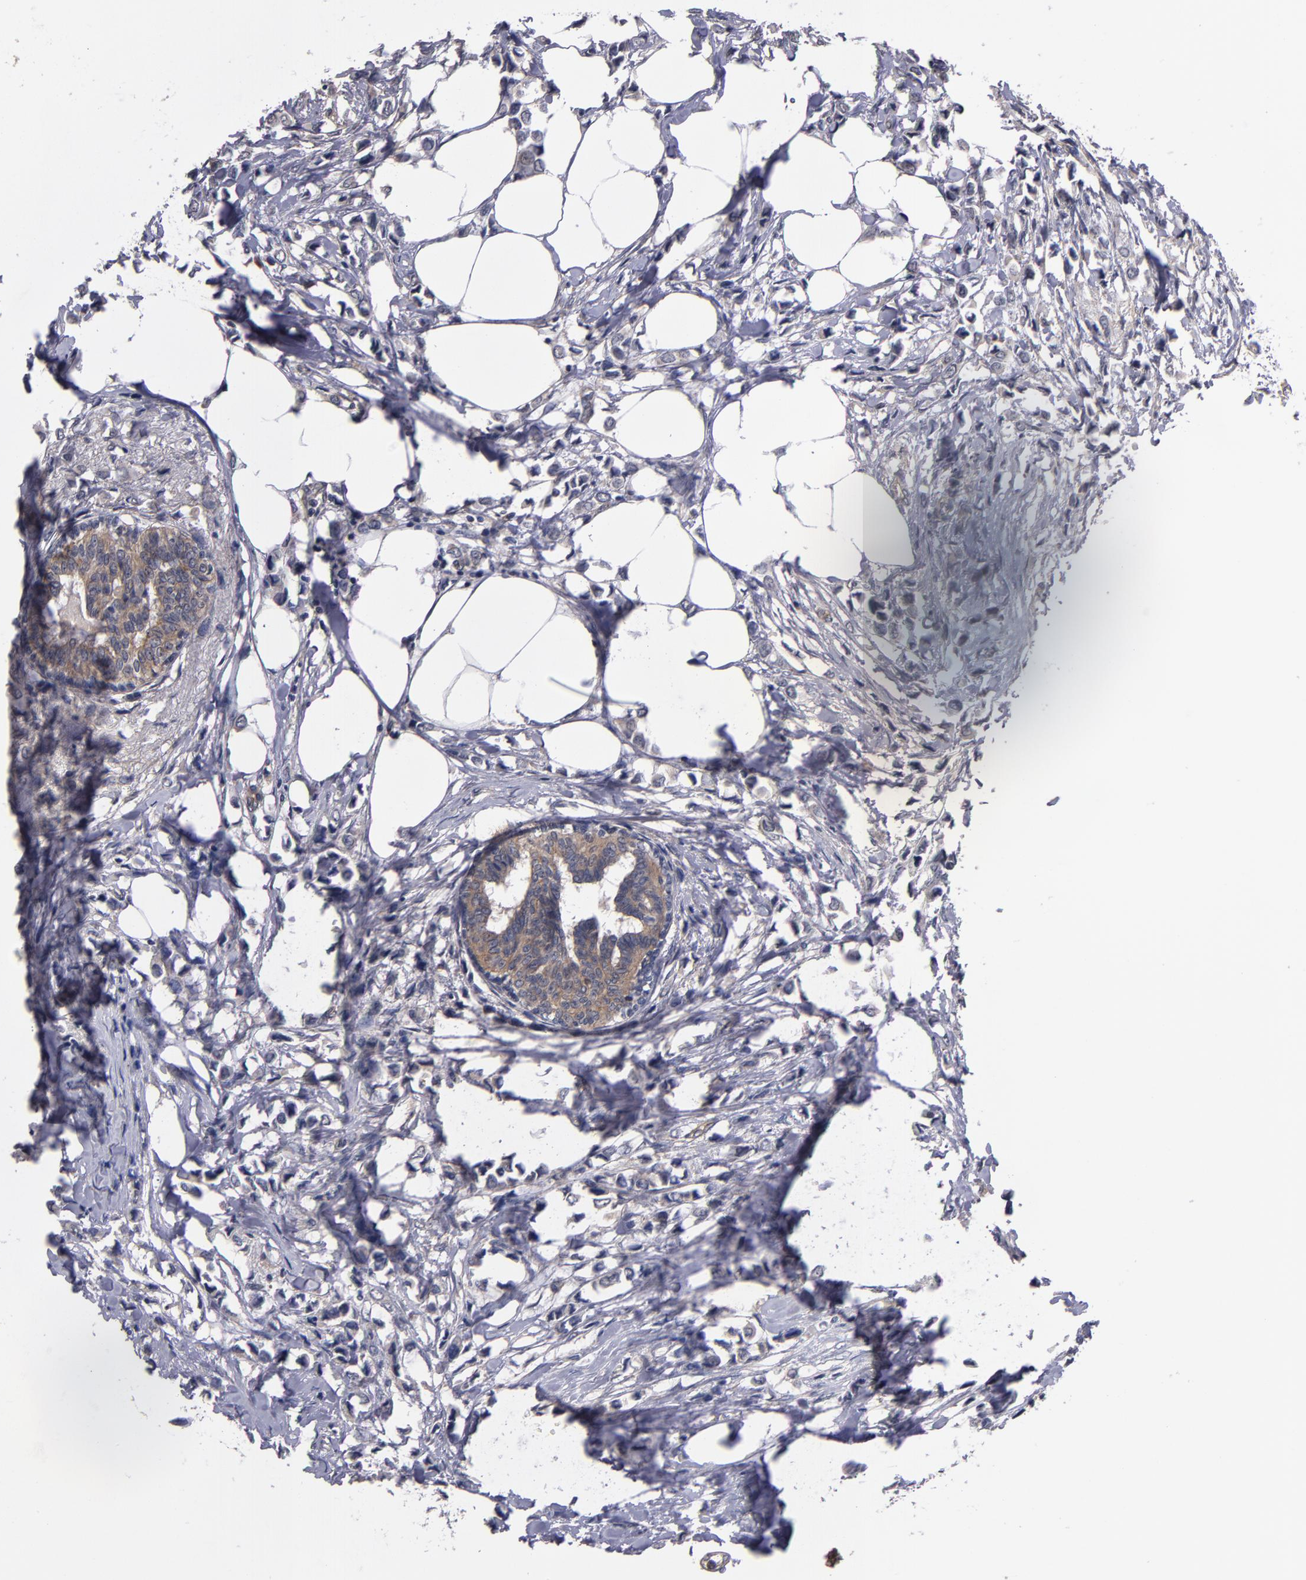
{"staining": {"intensity": "weak", "quantity": ">75%", "location": "cytoplasmic/membranous"}, "tissue": "breast cancer", "cell_type": "Tumor cells", "image_type": "cancer", "snomed": [{"axis": "morphology", "description": "Lobular carcinoma"}, {"axis": "topography", "description": "Breast"}], "caption": "This photomicrograph reveals immunohistochemistry (IHC) staining of breast cancer, with low weak cytoplasmic/membranous expression in about >75% of tumor cells.", "gene": "CTSO", "patient": {"sex": "female", "age": 51}}